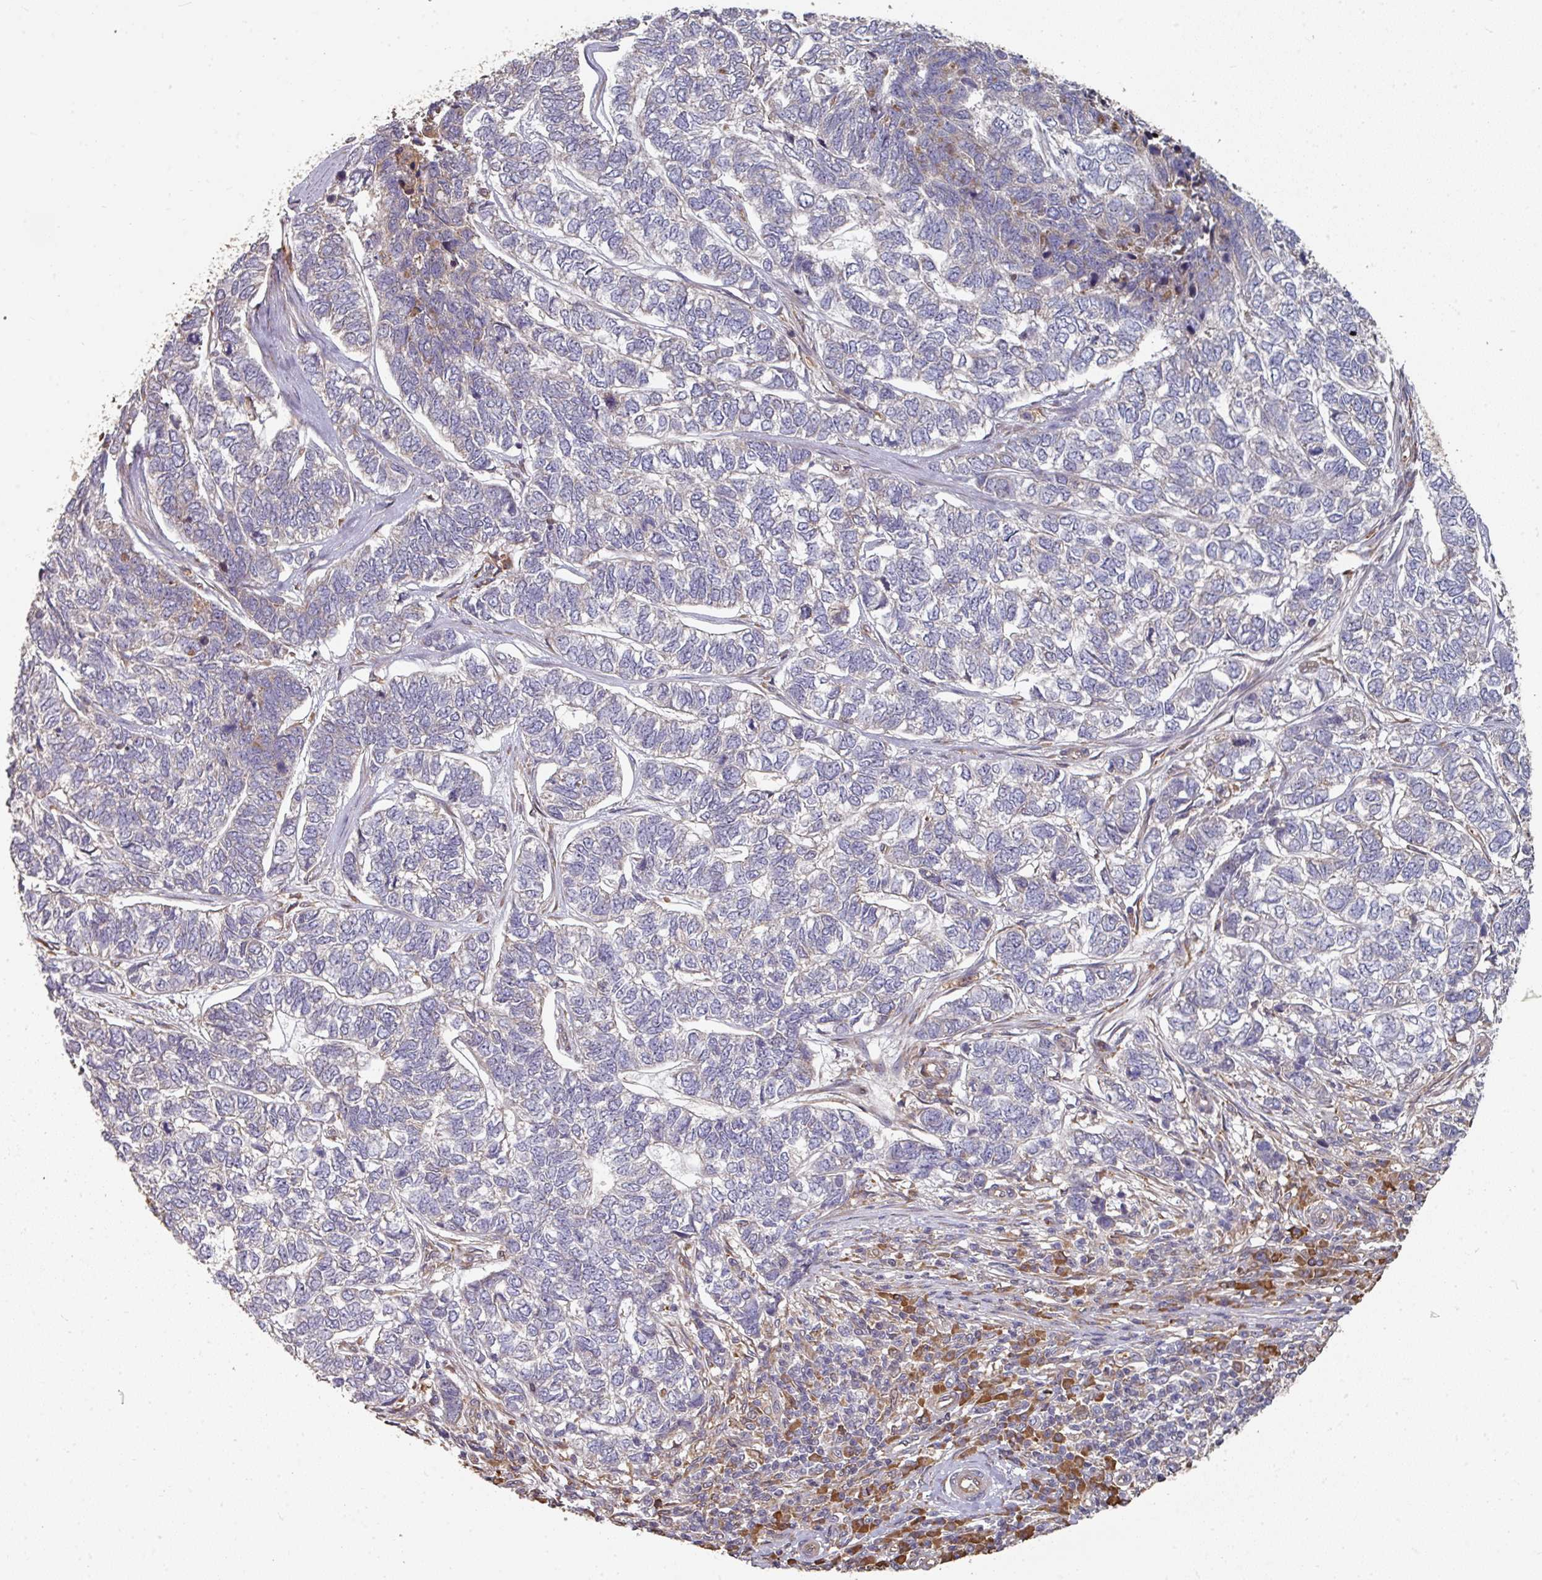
{"staining": {"intensity": "negative", "quantity": "none", "location": "none"}, "tissue": "skin cancer", "cell_type": "Tumor cells", "image_type": "cancer", "snomed": [{"axis": "morphology", "description": "Basal cell carcinoma"}, {"axis": "topography", "description": "Skin"}], "caption": "IHC photomicrograph of skin basal cell carcinoma stained for a protein (brown), which exhibits no expression in tumor cells. (DAB (3,3'-diaminobenzidine) IHC visualized using brightfield microscopy, high magnification).", "gene": "EDEM2", "patient": {"sex": "female", "age": 65}}